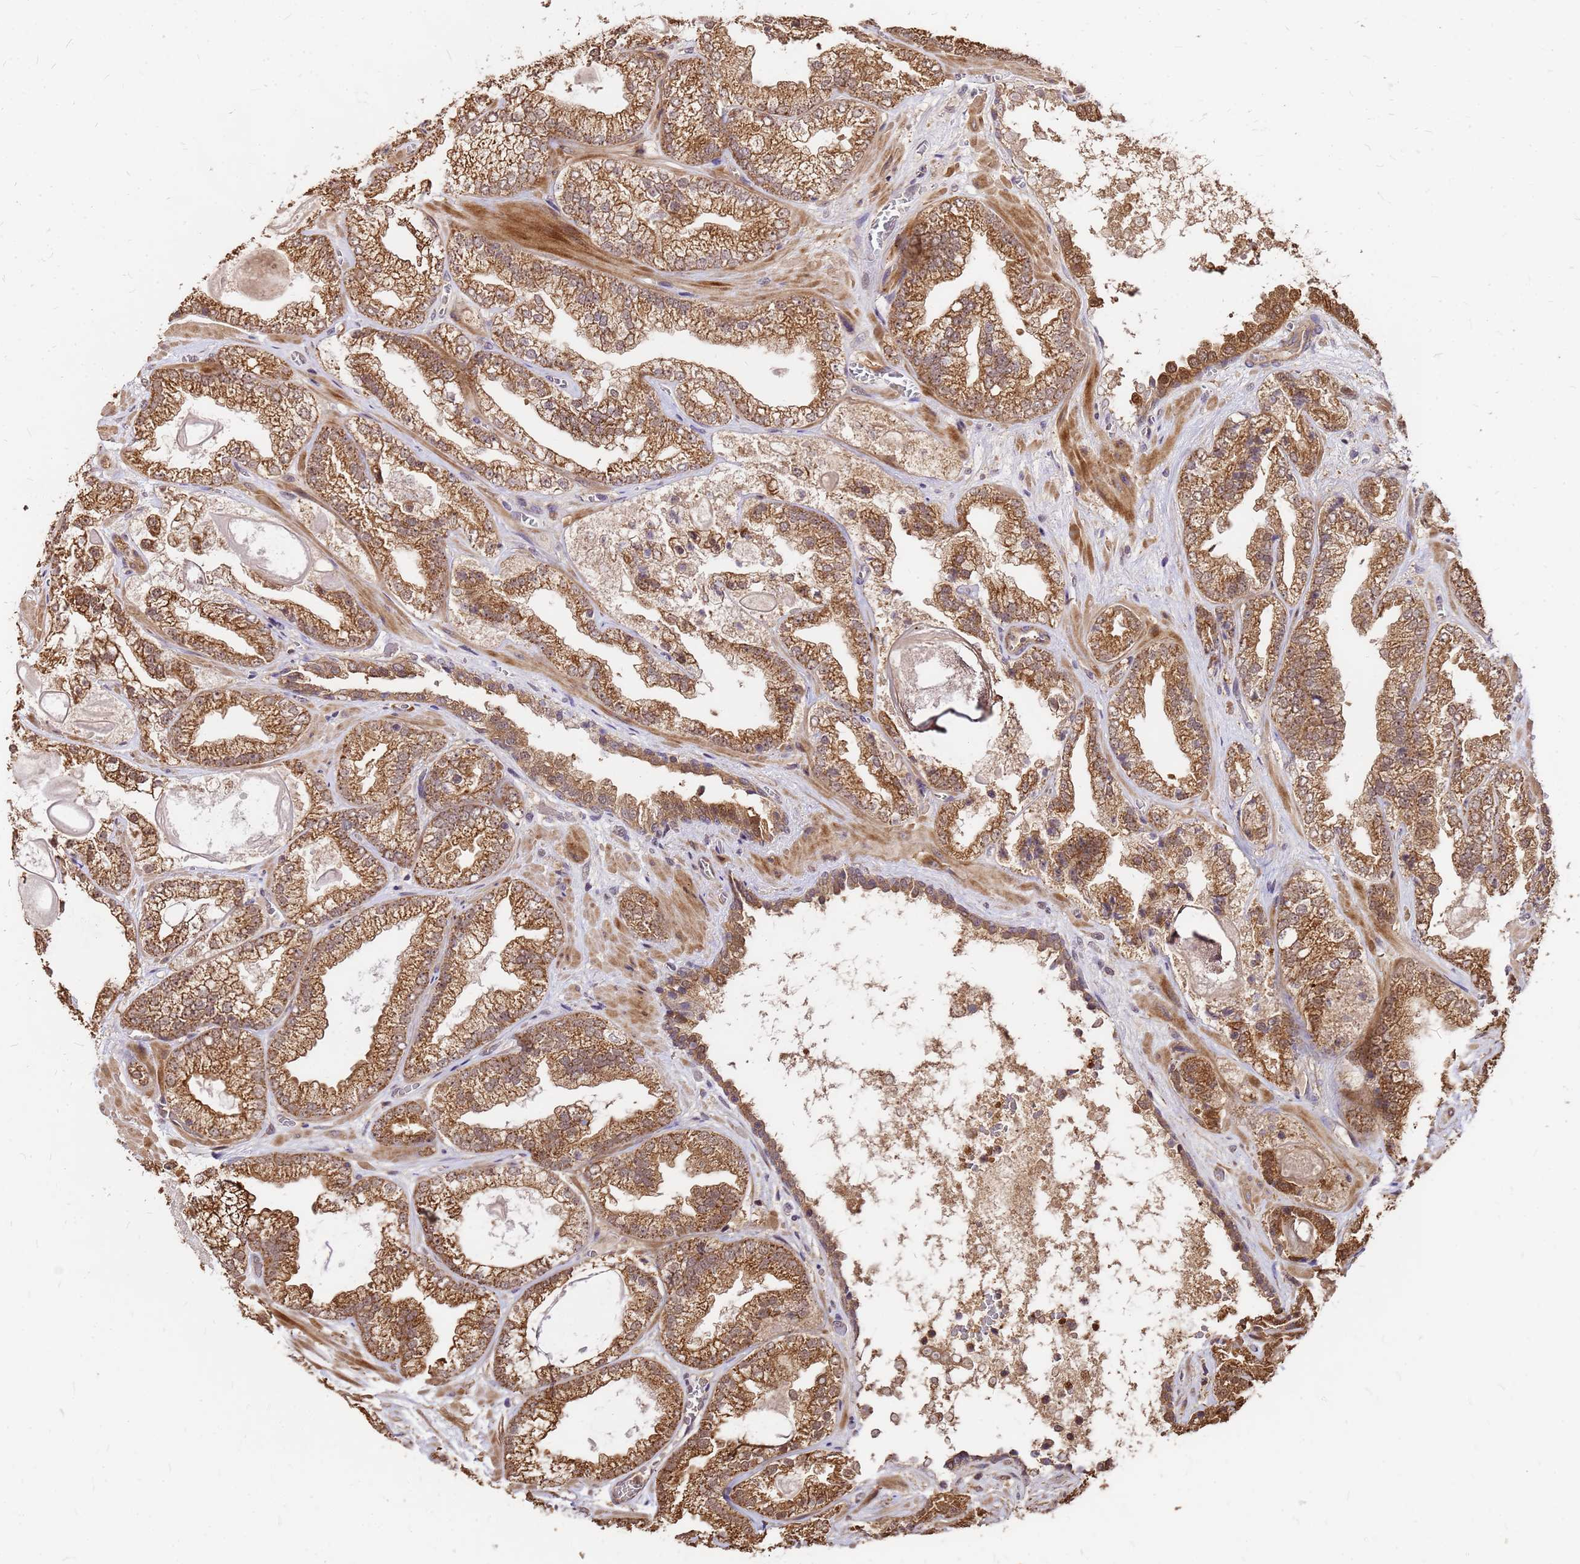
{"staining": {"intensity": "moderate", "quantity": ">75%", "location": "cytoplasmic/membranous"}, "tissue": "prostate cancer", "cell_type": "Tumor cells", "image_type": "cancer", "snomed": [{"axis": "morphology", "description": "Adenocarcinoma, Low grade"}, {"axis": "topography", "description": "Prostate"}], "caption": "The photomicrograph demonstrates a brown stain indicating the presence of a protein in the cytoplasmic/membranous of tumor cells in prostate cancer (low-grade adenocarcinoma).", "gene": "GPATCH8", "patient": {"sex": "male", "age": 57}}